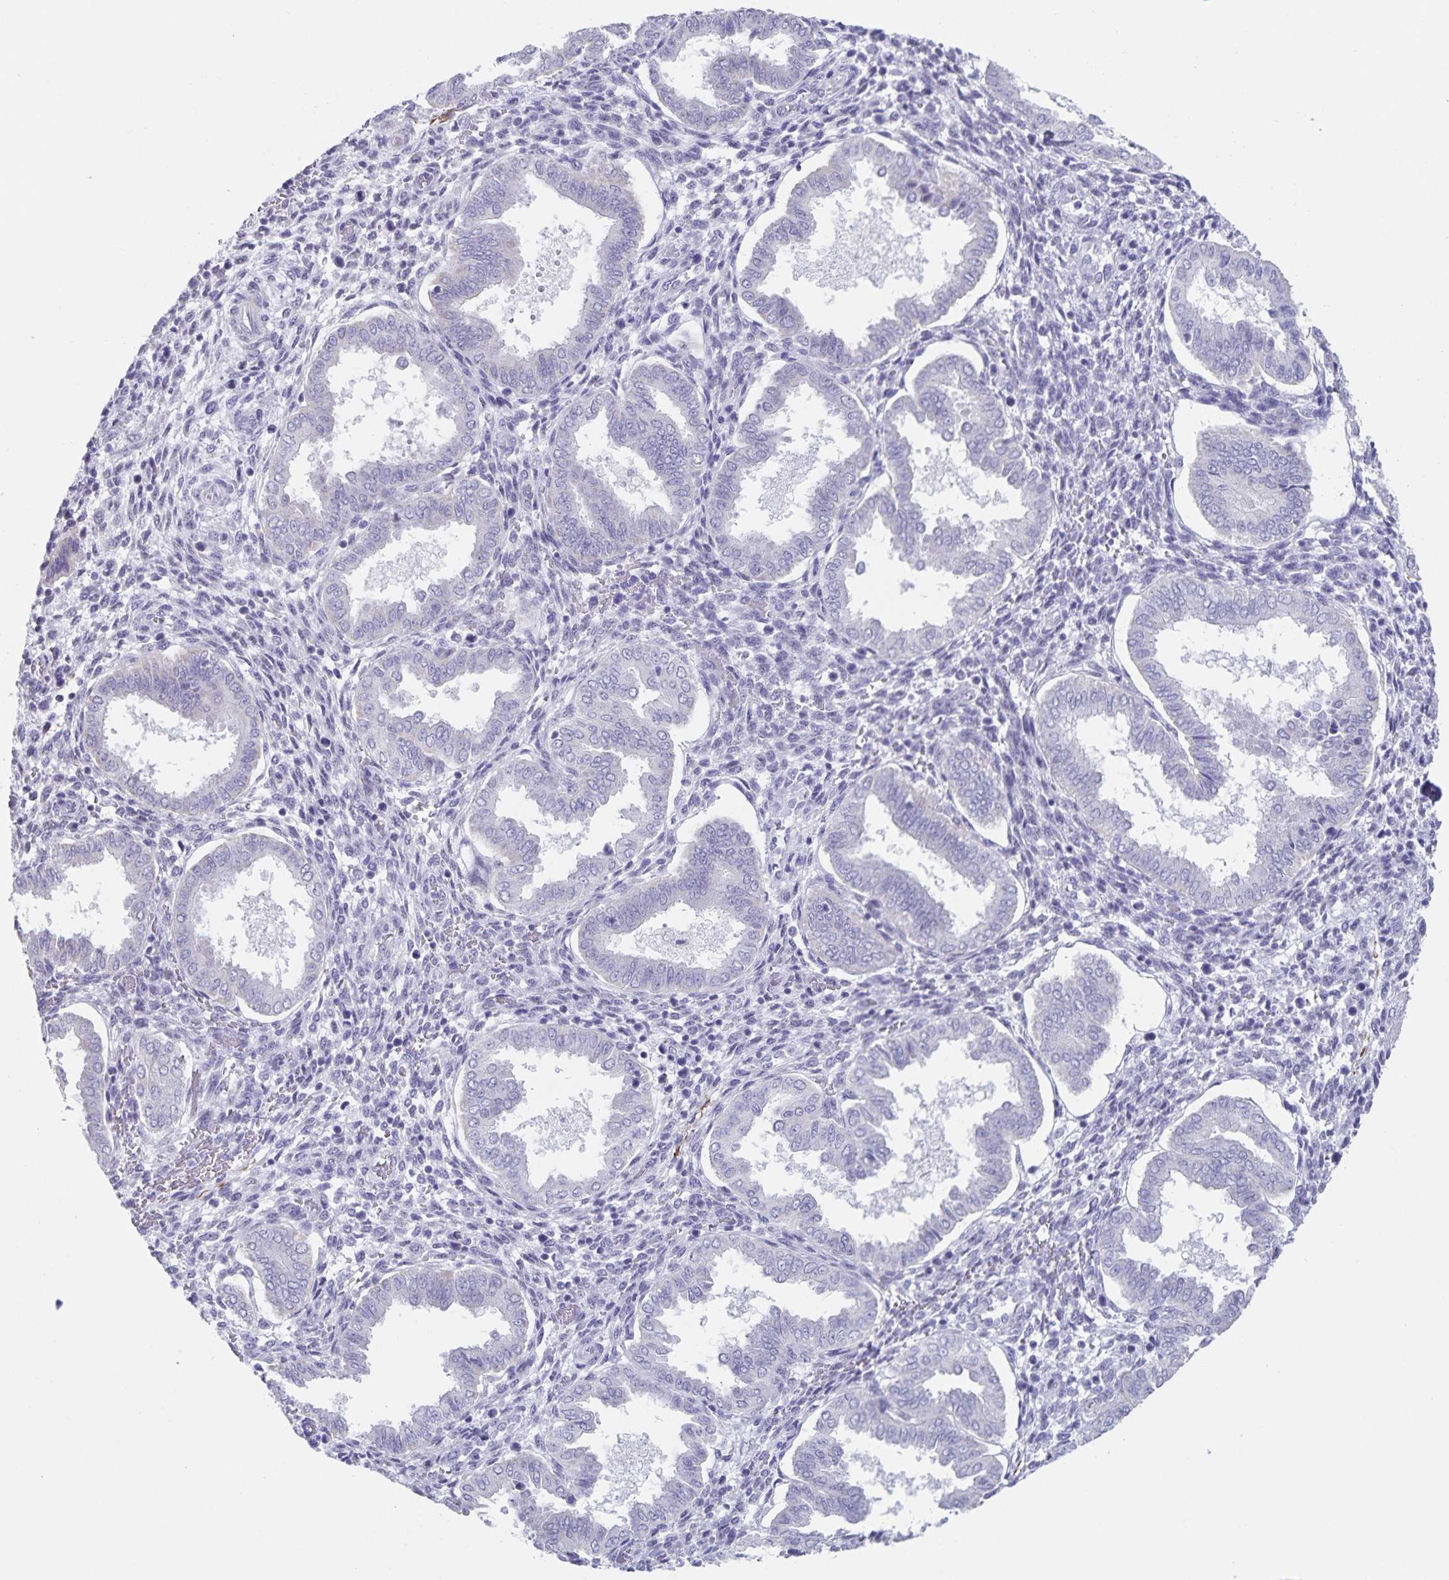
{"staining": {"intensity": "negative", "quantity": "none", "location": "none"}, "tissue": "endometrium", "cell_type": "Cells in endometrial stroma", "image_type": "normal", "snomed": [{"axis": "morphology", "description": "Normal tissue, NOS"}, {"axis": "topography", "description": "Endometrium"}], "caption": "Micrograph shows no protein expression in cells in endometrial stroma of unremarkable endometrium.", "gene": "SYNM", "patient": {"sex": "female", "age": 24}}